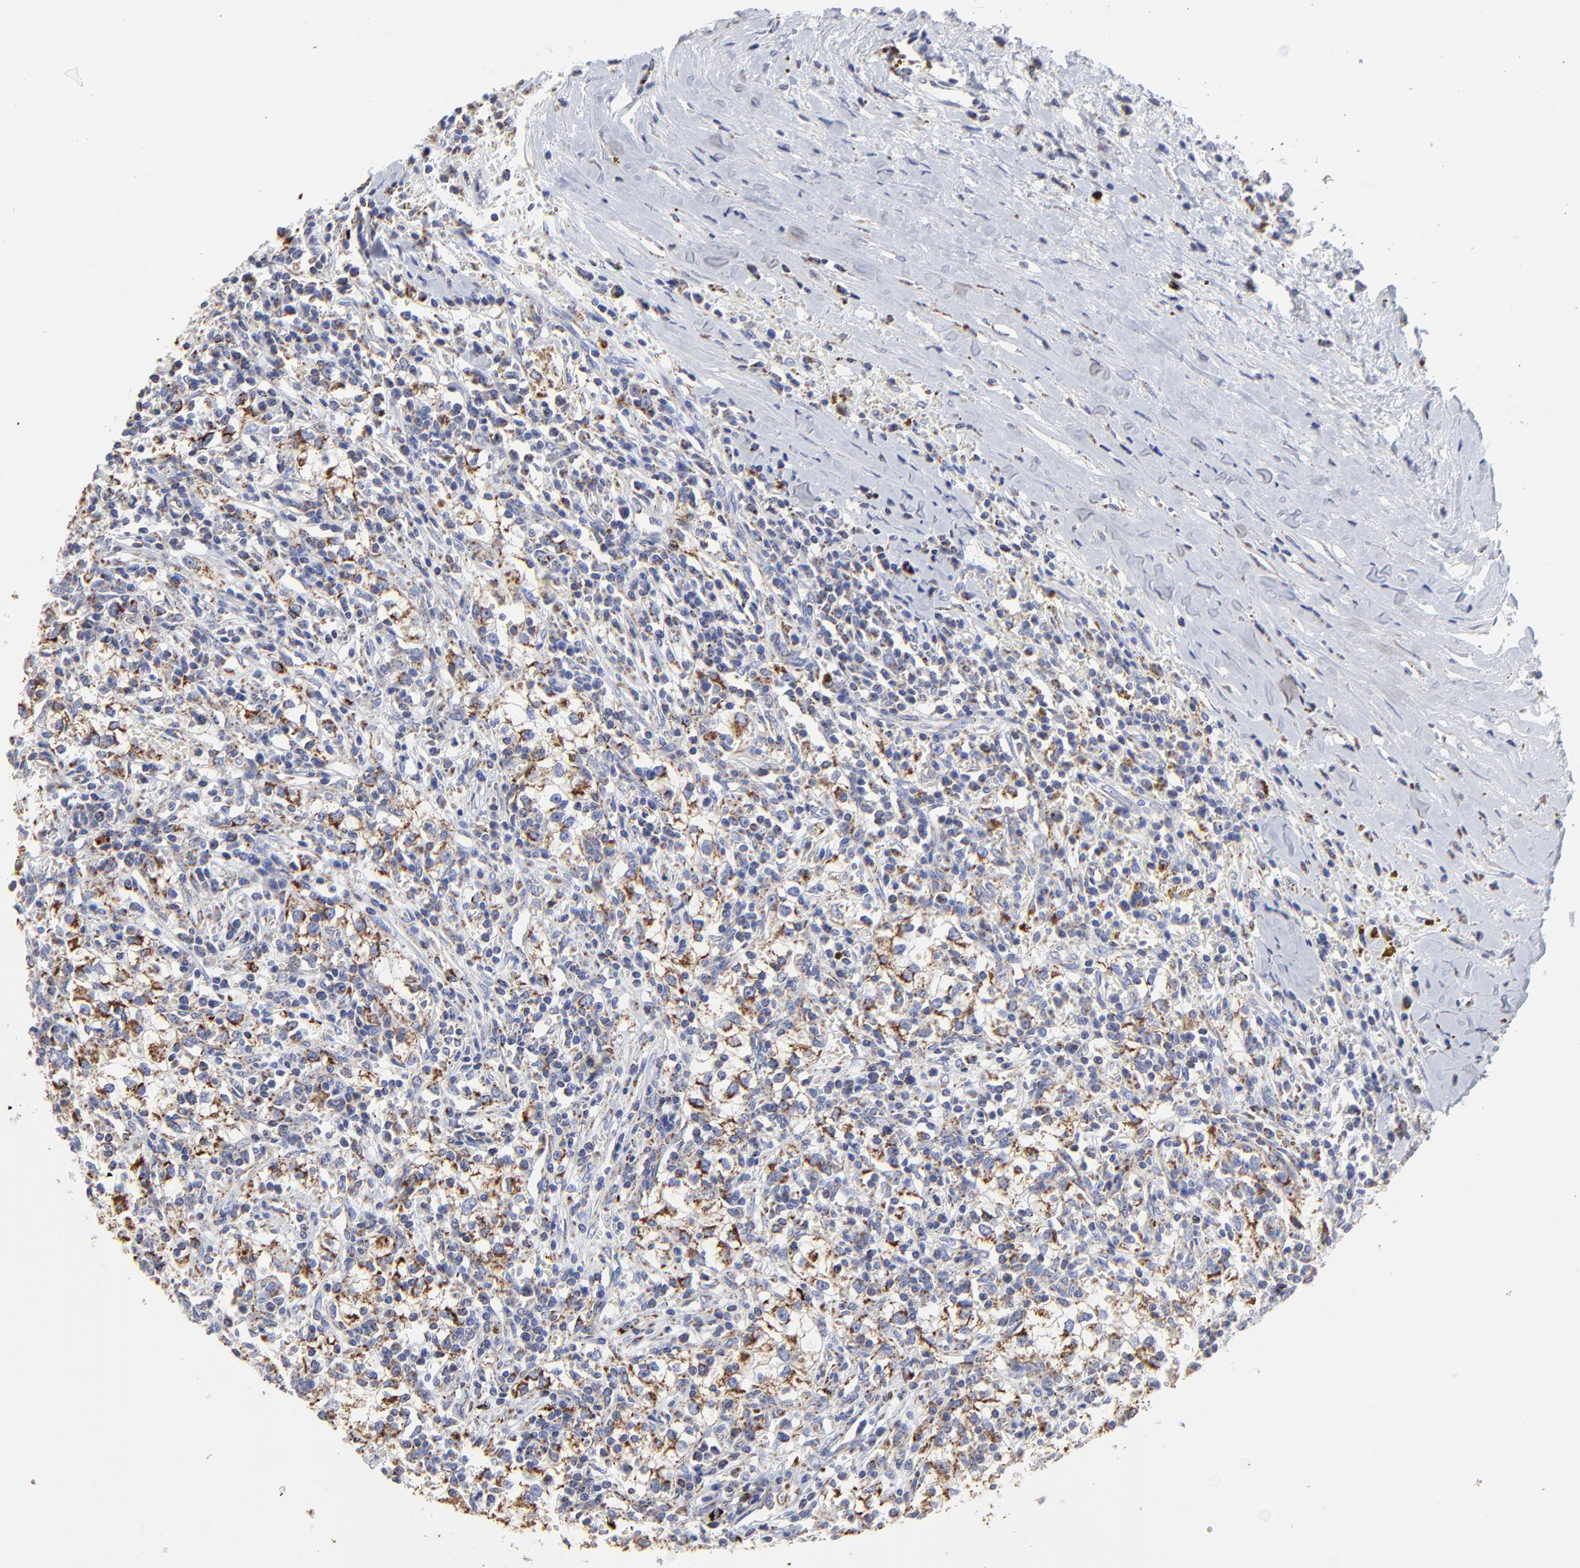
{"staining": {"intensity": "strong", "quantity": "<25%", "location": "cytoplasmic/membranous"}, "tissue": "renal cancer", "cell_type": "Tumor cells", "image_type": "cancer", "snomed": [{"axis": "morphology", "description": "Adenocarcinoma, NOS"}, {"axis": "topography", "description": "Kidney"}], "caption": "Brown immunohistochemical staining in adenocarcinoma (renal) displays strong cytoplasmic/membranous positivity in about <25% of tumor cells.", "gene": "PINK1", "patient": {"sex": "male", "age": 82}}